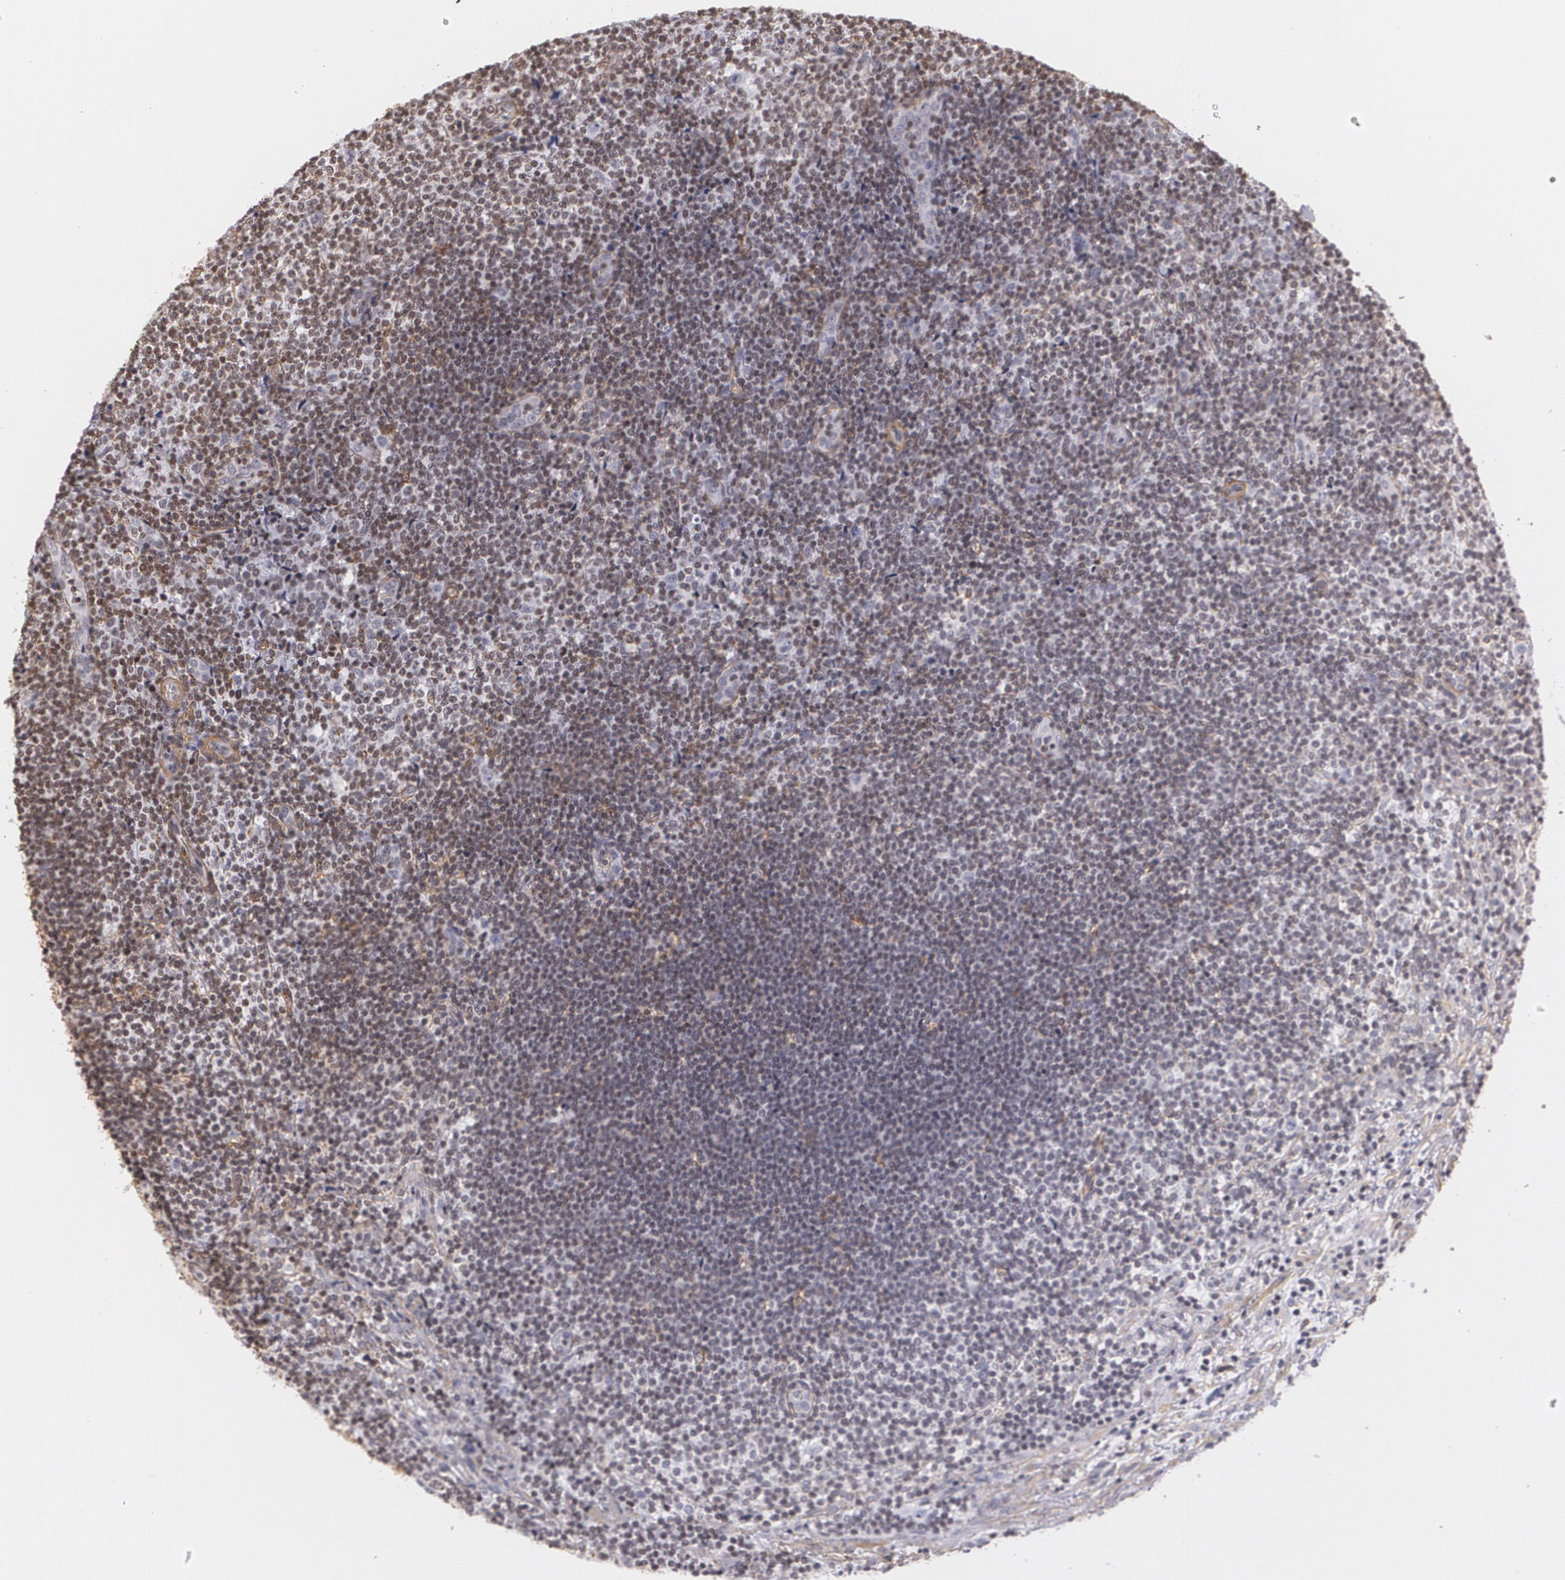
{"staining": {"intensity": "weak", "quantity": "25%-75%", "location": "cytoplasmic/membranous"}, "tissue": "lymphoma", "cell_type": "Tumor cells", "image_type": "cancer", "snomed": [{"axis": "morphology", "description": "Malignant lymphoma, non-Hodgkin's type, Low grade"}, {"axis": "topography", "description": "Lymph node"}], "caption": "This photomicrograph reveals low-grade malignant lymphoma, non-Hodgkin's type stained with immunohistochemistry to label a protein in brown. The cytoplasmic/membranous of tumor cells show weak positivity for the protein. Nuclei are counter-stained blue.", "gene": "VAMP1", "patient": {"sex": "female", "age": 76}}